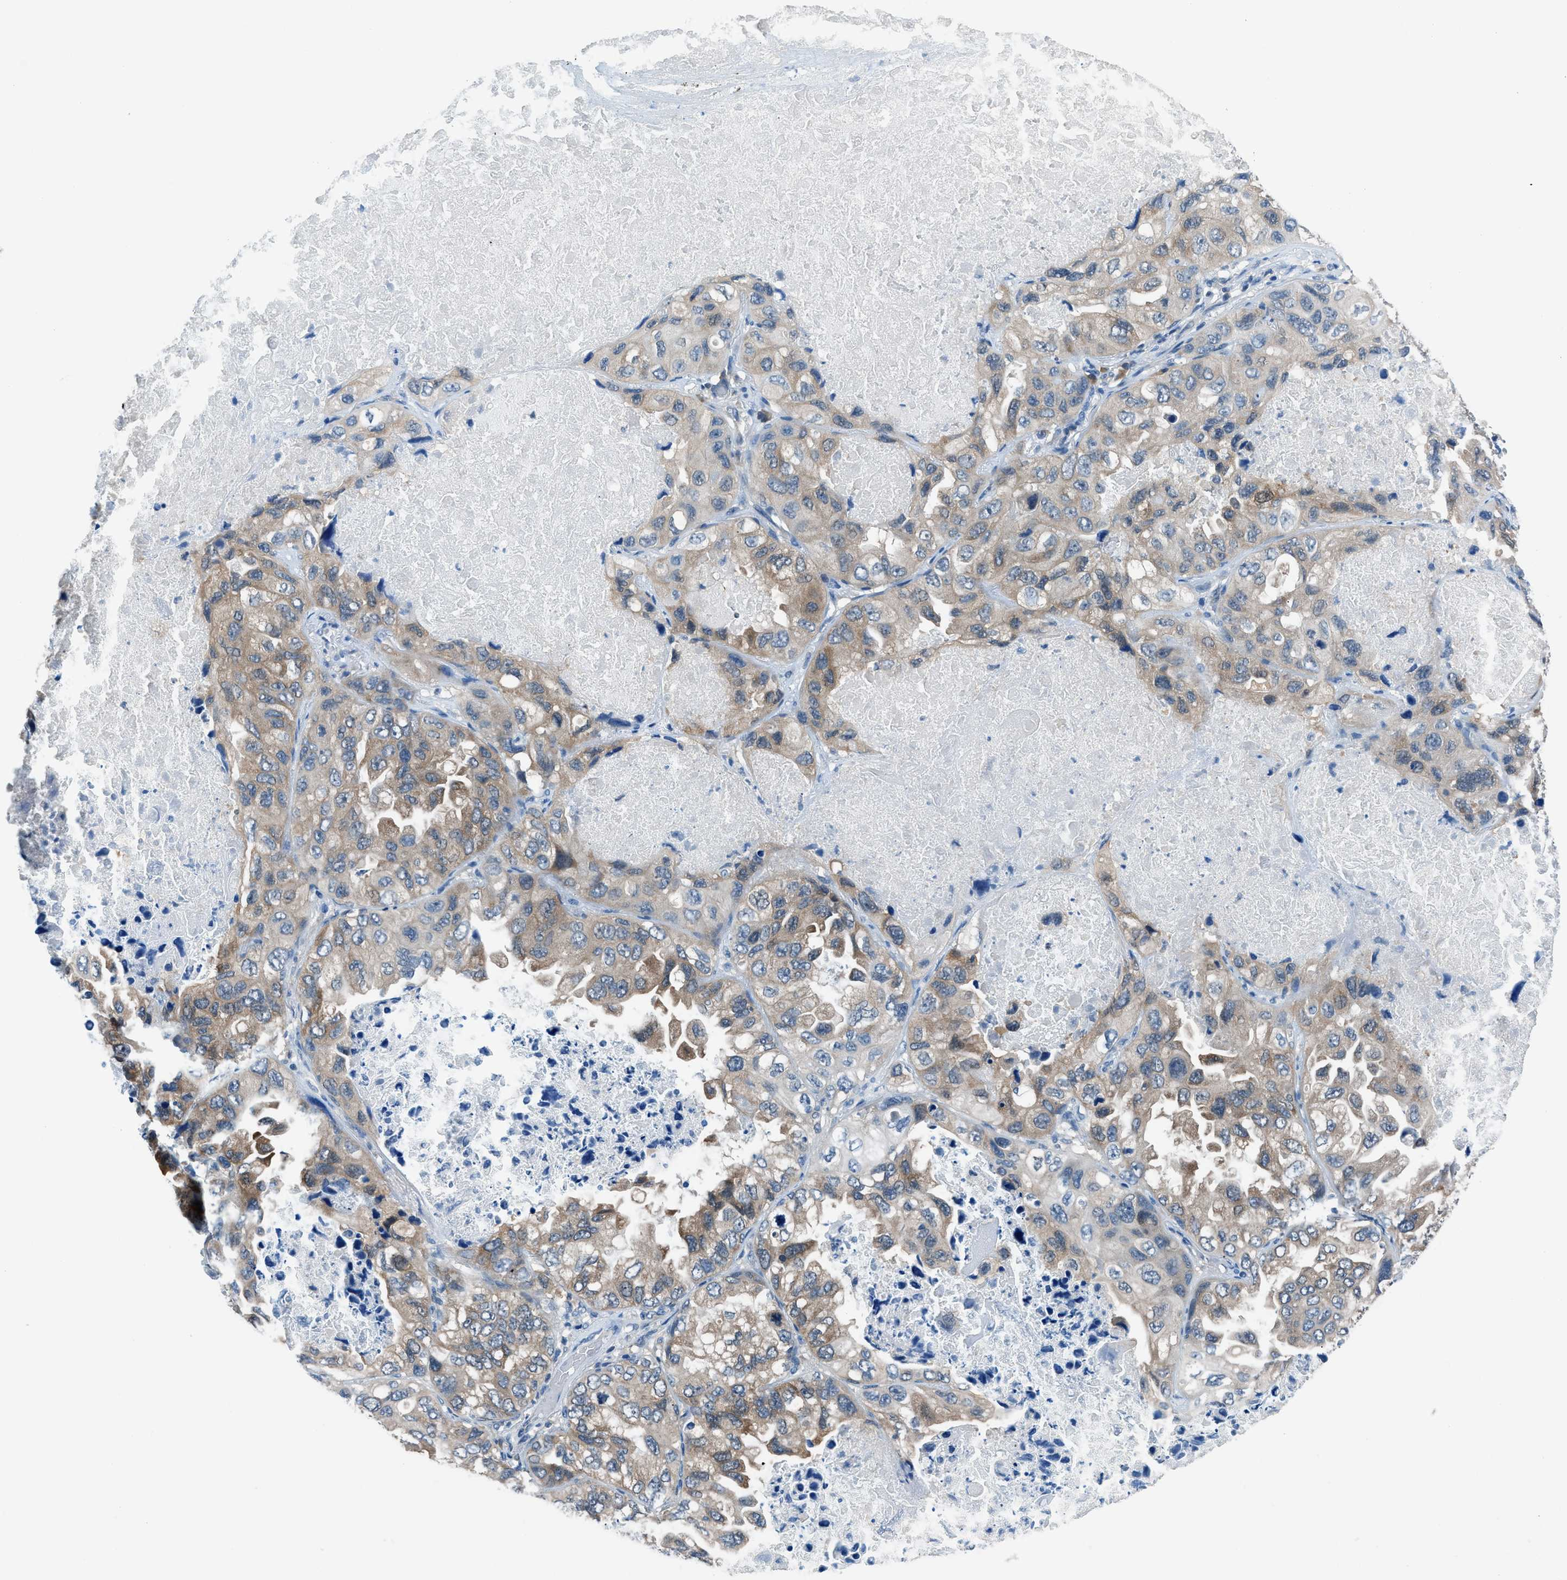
{"staining": {"intensity": "moderate", "quantity": "25%-75%", "location": "cytoplasmic/membranous"}, "tissue": "lung cancer", "cell_type": "Tumor cells", "image_type": "cancer", "snomed": [{"axis": "morphology", "description": "Squamous cell carcinoma, NOS"}, {"axis": "topography", "description": "Lung"}], "caption": "Tumor cells display moderate cytoplasmic/membranous positivity in approximately 25%-75% of cells in lung cancer (squamous cell carcinoma). (DAB (3,3'-diaminobenzidine) = brown stain, brightfield microscopy at high magnification).", "gene": "ACP1", "patient": {"sex": "female", "age": 73}}